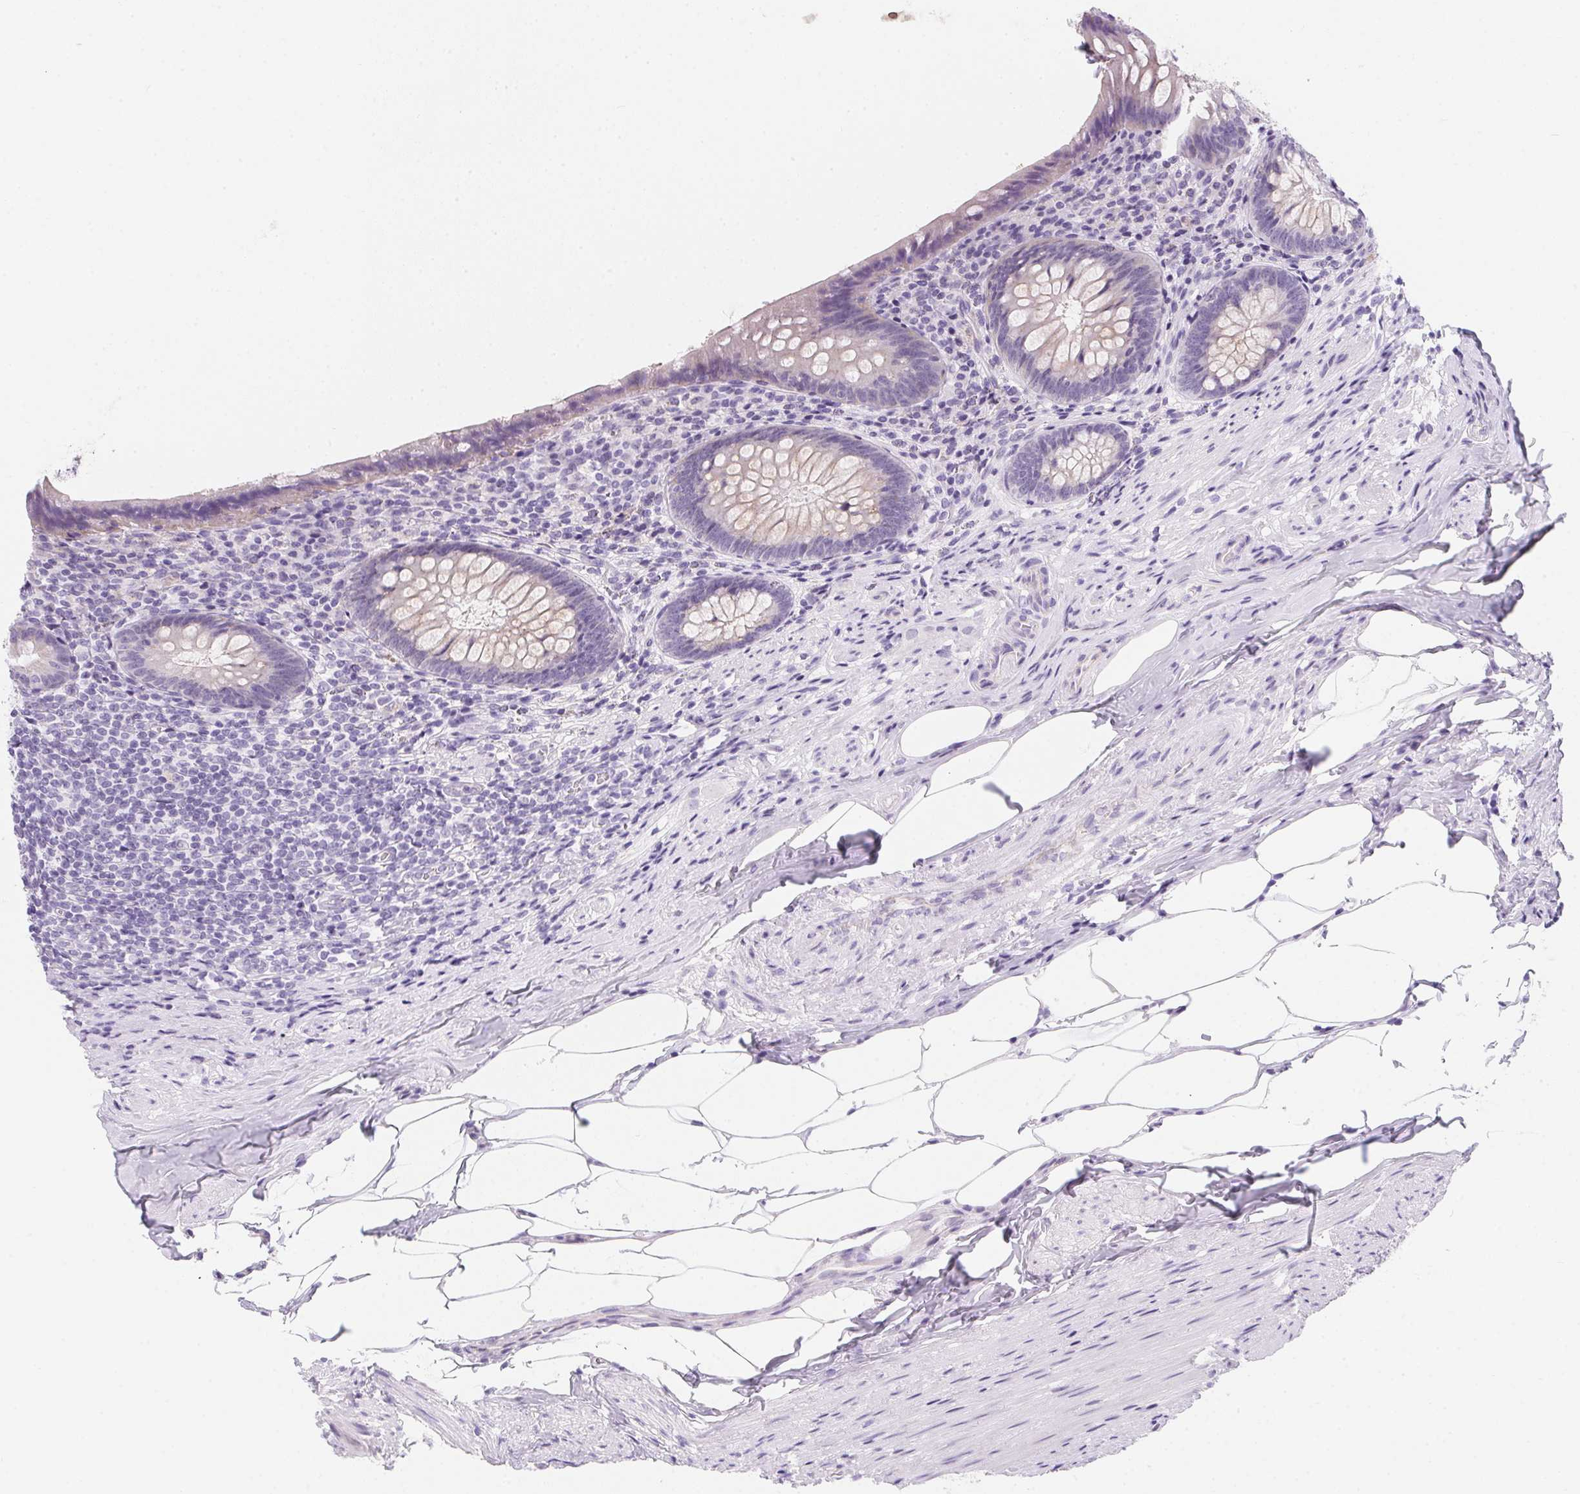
{"staining": {"intensity": "negative", "quantity": "none", "location": "none"}, "tissue": "appendix", "cell_type": "Glandular cells", "image_type": "normal", "snomed": [{"axis": "morphology", "description": "Normal tissue, NOS"}, {"axis": "topography", "description": "Appendix"}], "caption": "This micrograph is of unremarkable appendix stained with immunohistochemistry to label a protein in brown with the nuclei are counter-stained blue. There is no positivity in glandular cells. (DAB immunohistochemistry visualized using brightfield microscopy, high magnification).", "gene": "AQP5", "patient": {"sex": "male", "age": 47}}